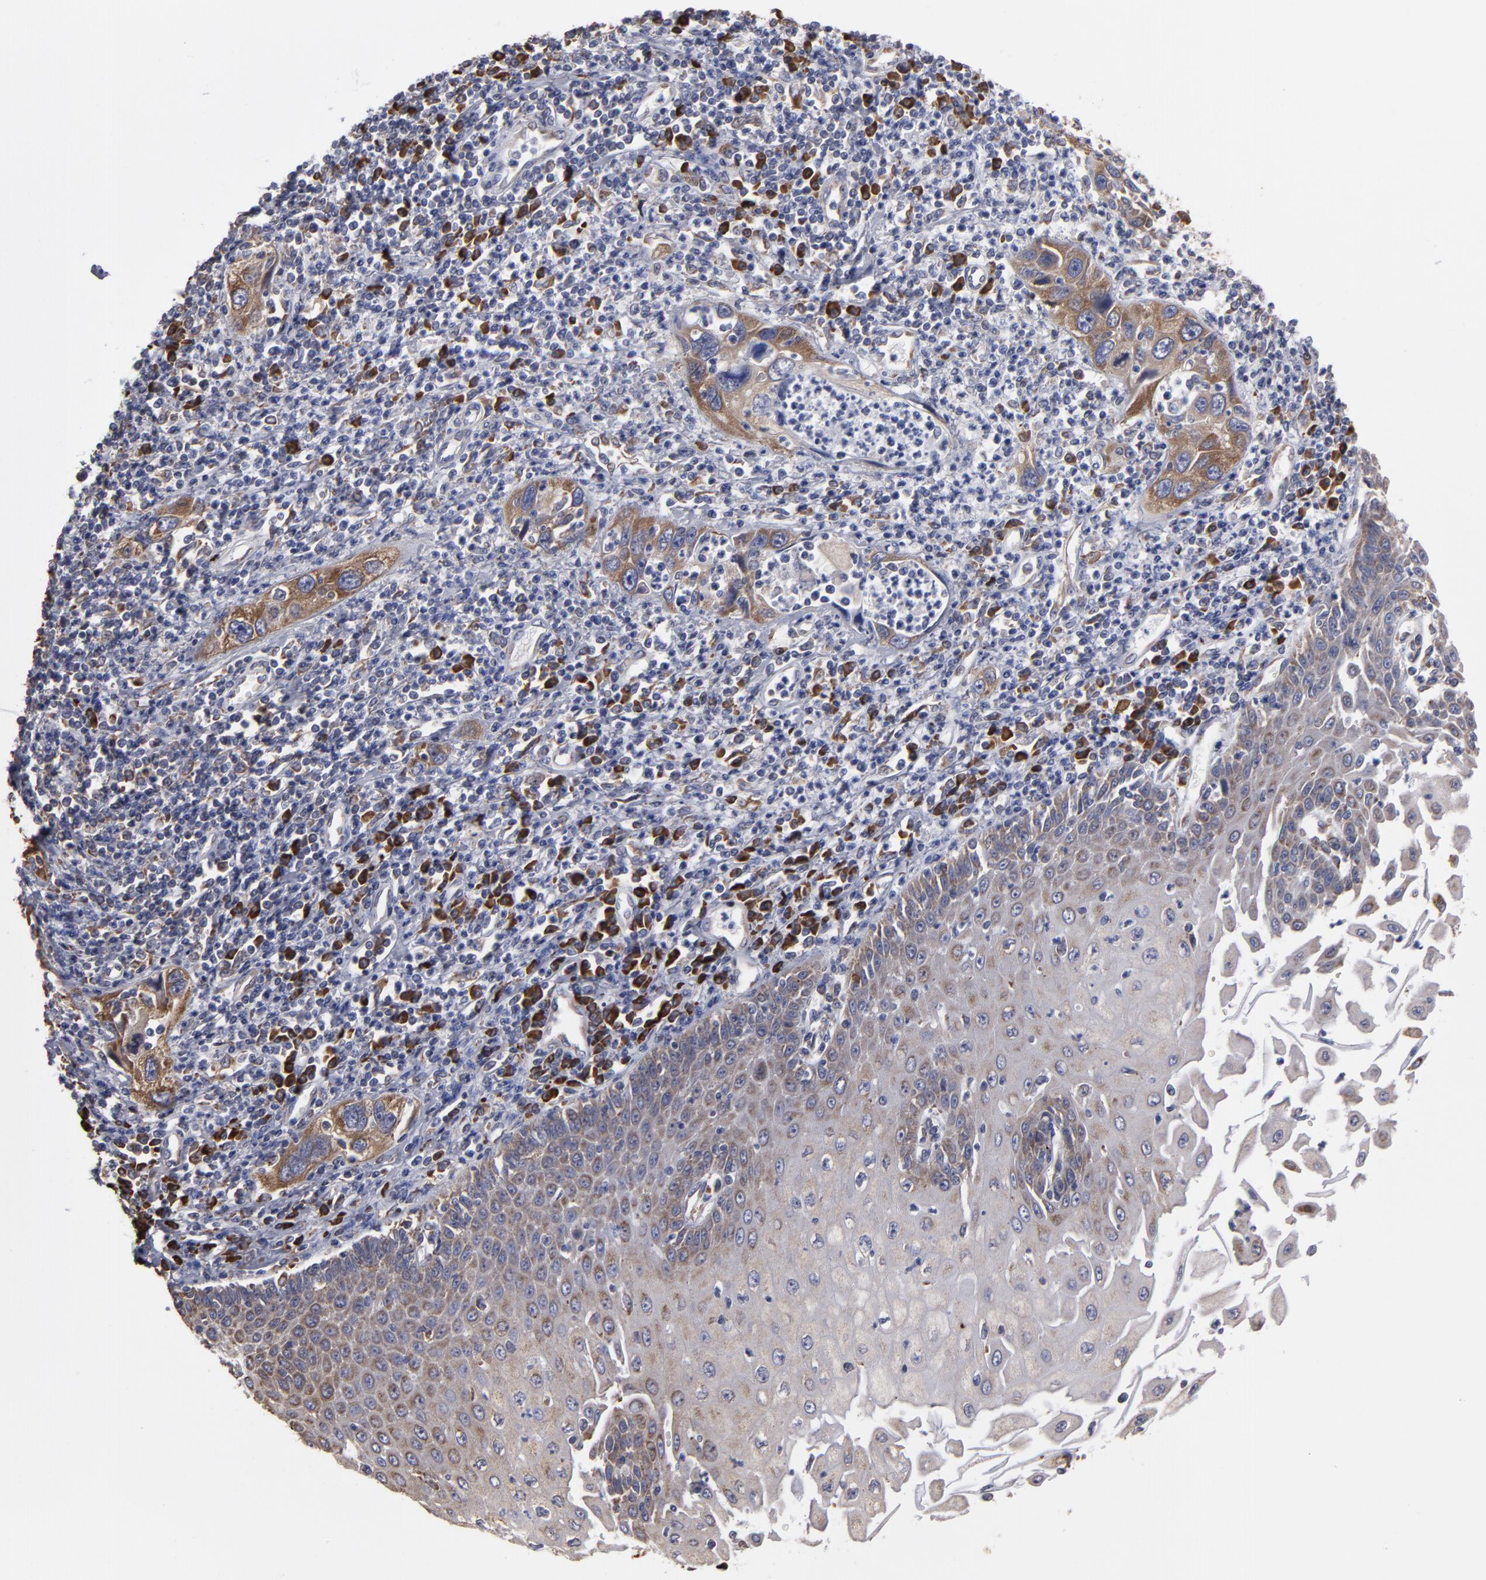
{"staining": {"intensity": "moderate", "quantity": "25%-75%", "location": "cytoplasmic/membranous"}, "tissue": "esophagus", "cell_type": "Squamous epithelial cells", "image_type": "normal", "snomed": [{"axis": "morphology", "description": "Normal tissue, NOS"}, {"axis": "topography", "description": "Esophagus"}], "caption": "Protein staining by IHC reveals moderate cytoplasmic/membranous staining in about 25%-75% of squamous epithelial cells in unremarkable esophagus.", "gene": "SND1", "patient": {"sex": "male", "age": 65}}